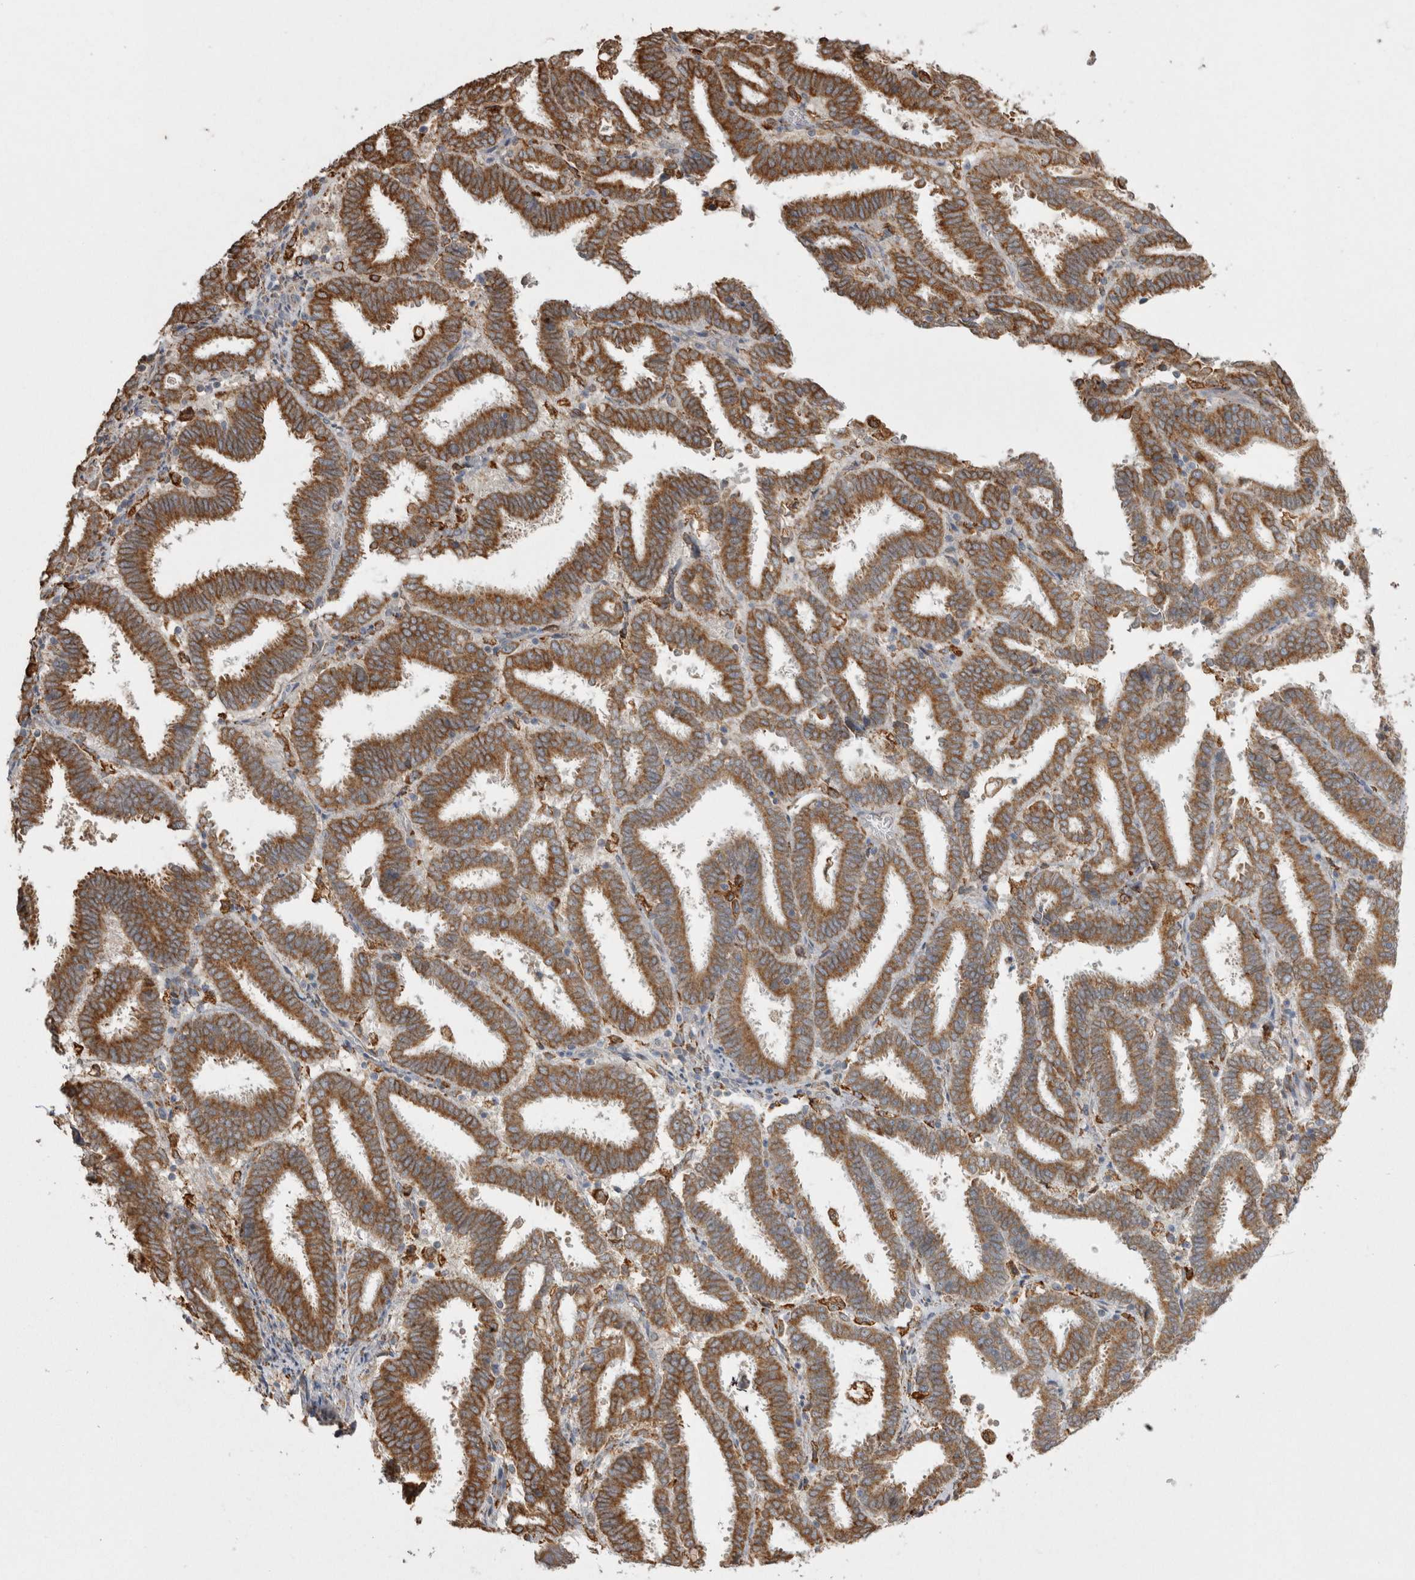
{"staining": {"intensity": "strong", "quantity": ">75%", "location": "cytoplasmic/membranous"}, "tissue": "endometrial cancer", "cell_type": "Tumor cells", "image_type": "cancer", "snomed": [{"axis": "morphology", "description": "Adenocarcinoma, NOS"}, {"axis": "topography", "description": "Uterus"}], "caption": "Tumor cells exhibit high levels of strong cytoplasmic/membranous expression in about >75% of cells in adenocarcinoma (endometrial). (IHC, brightfield microscopy, high magnification).", "gene": "LRPAP1", "patient": {"sex": "female", "age": 83}}